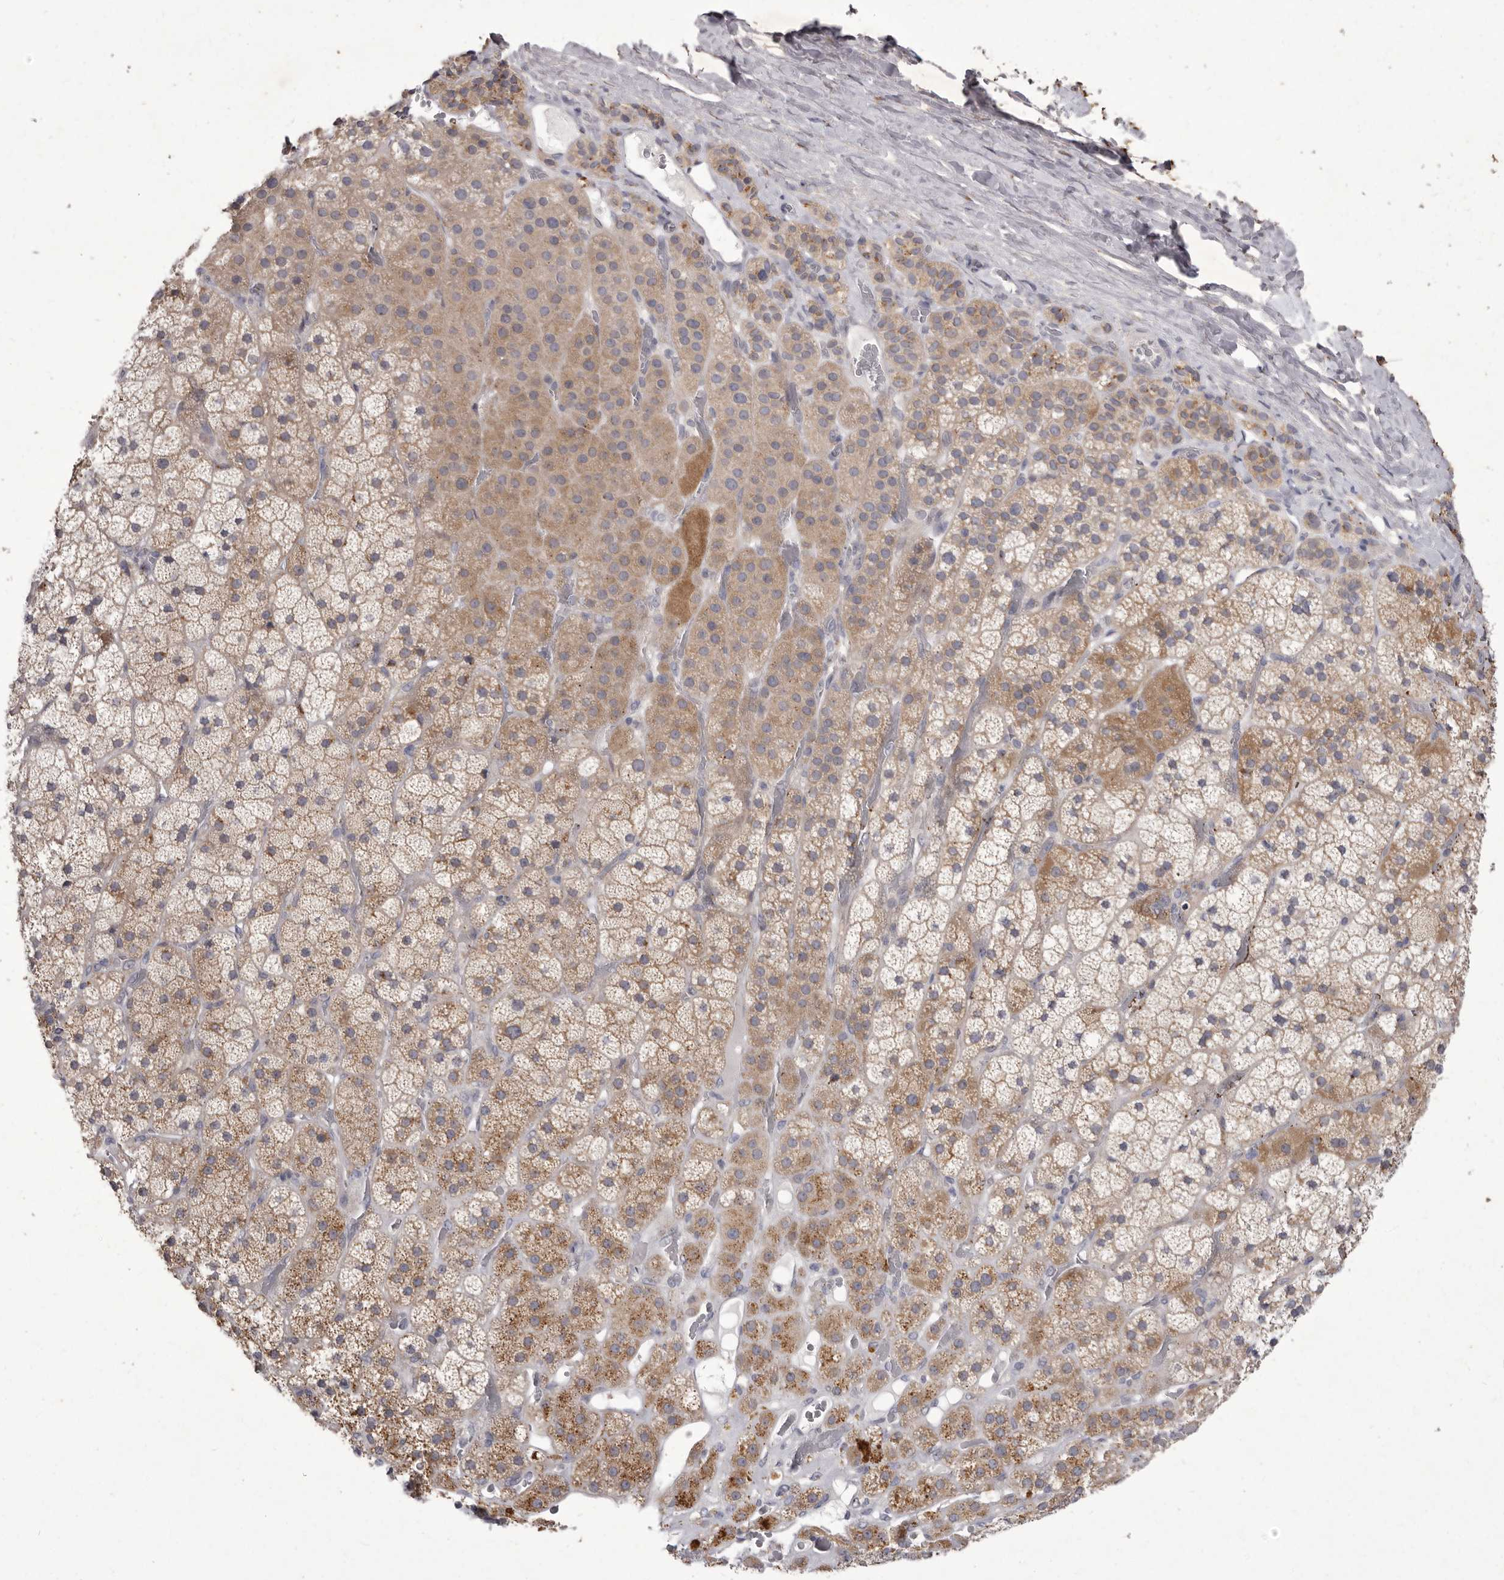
{"staining": {"intensity": "moderate", "quantity": ">75%", "location": "cytoplasmic/membranous"}, "tissue": "adrenal gland", "cell_type": "Glandular cells", "image_type": "normal", "snomed": [{"axis": "morphology", "description": "Normal tissue, NOS"}, {"axis": "topography", "description": "Adrenal gland"}], "caption": "DAB immunohistochemical staining of normal adrenal gland reveals moderate cytoplasmic/membranous protein expression in approximately >75% of glandular cells.", "gene": "P2RX6", "patient": {"sex": "male", "age": 57}}